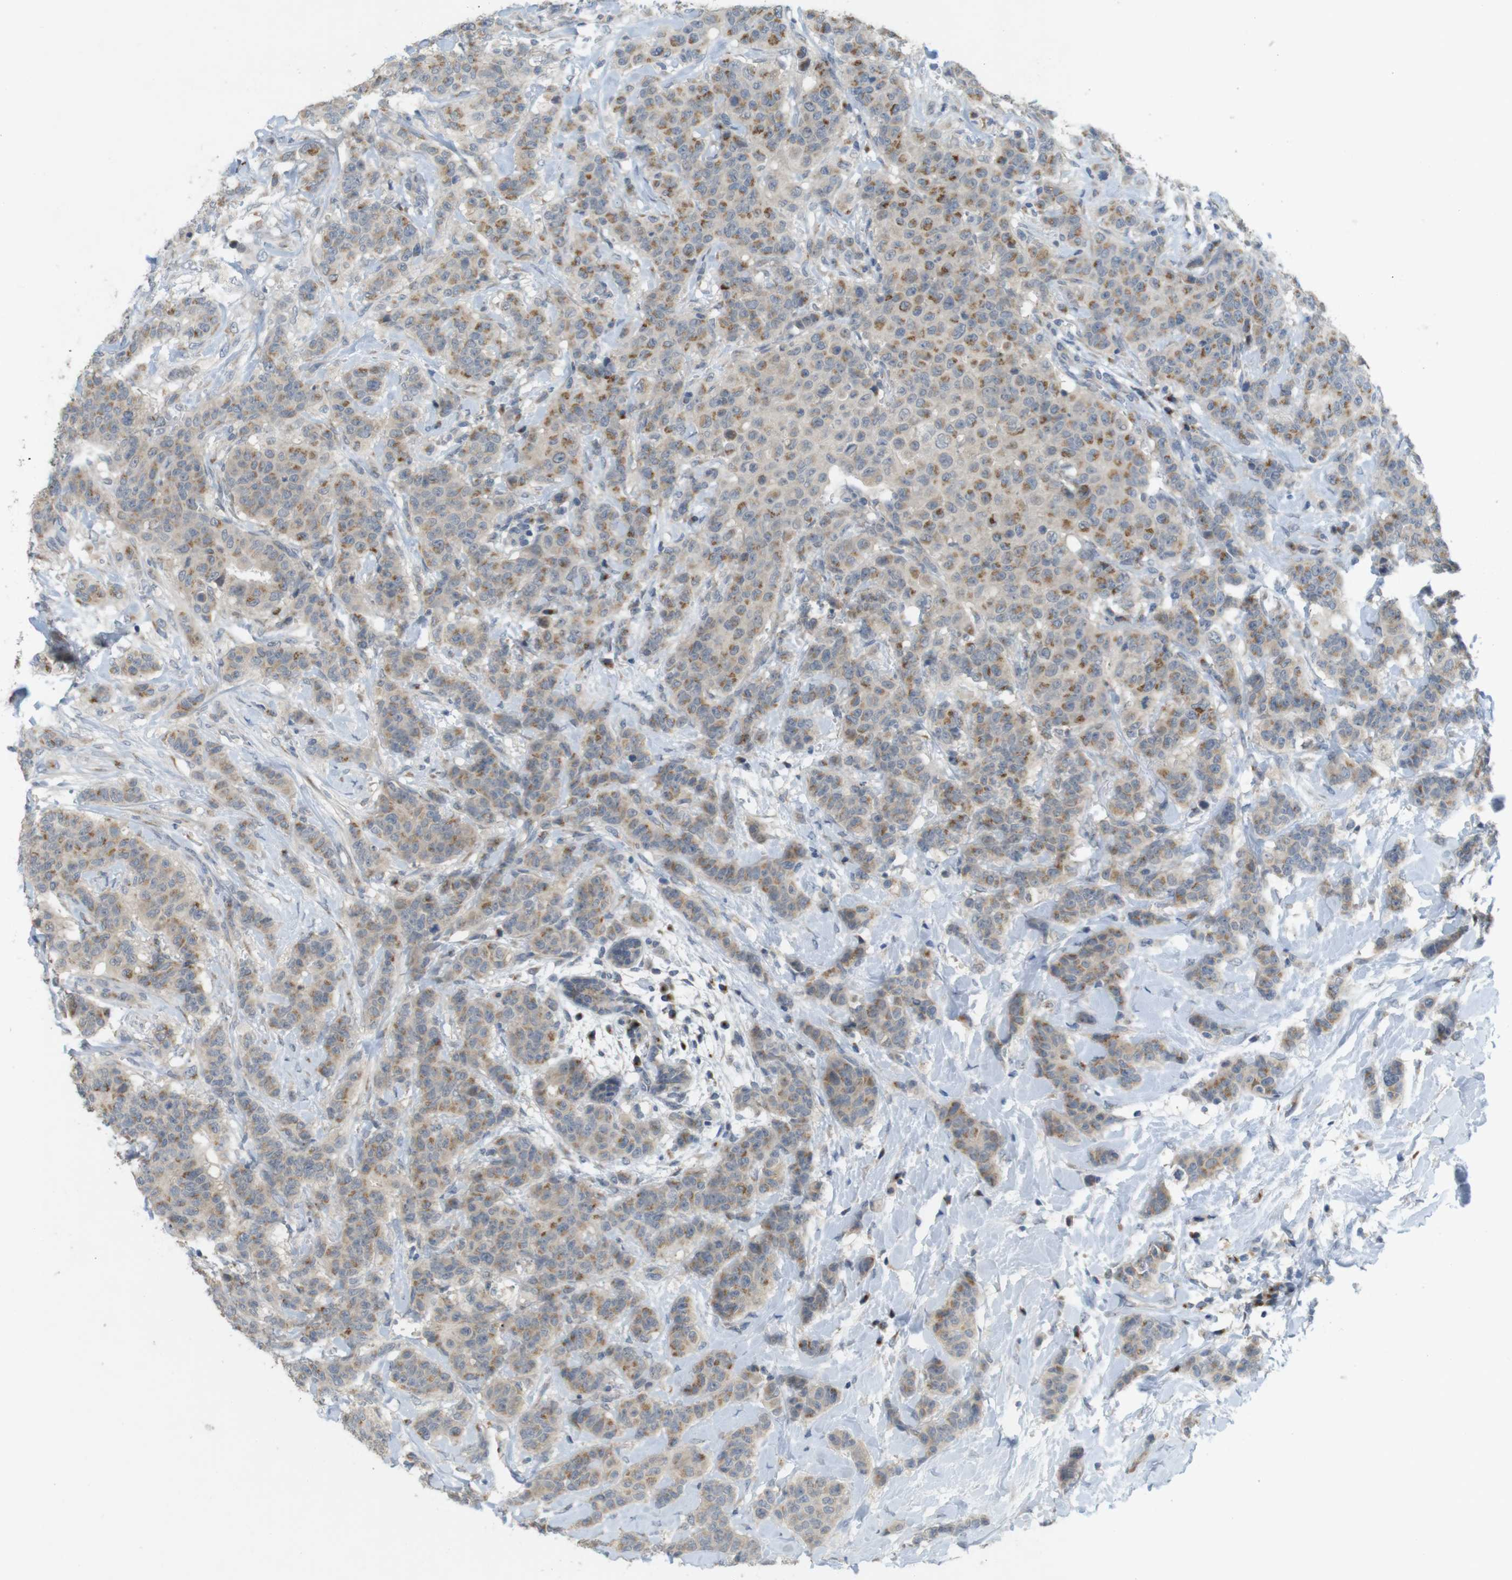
{"staining": {"intensity": "moderate", "quantity": ">75%", "location": "cytoplasmic/membranous"}, "tissue": "breast cancer", "cell_type": "Tumor cells", "image_type": "cancer", "snomed": [{"axis": "morphology", "description": "Normal tissue, NOS"}, {"axis": "morphology", "description": "Duct carcinoma"}, {"axis": "topography", "description": "Breast"}], "caption": "Human invasive ductal carcinoma (breast) stained with a brown dye shows moderate cytoplasmic/membranous positive staining in about >75% of tumor cells.", "gene": "YIPF3", "patient": {"sex": "female", "age": 40}}